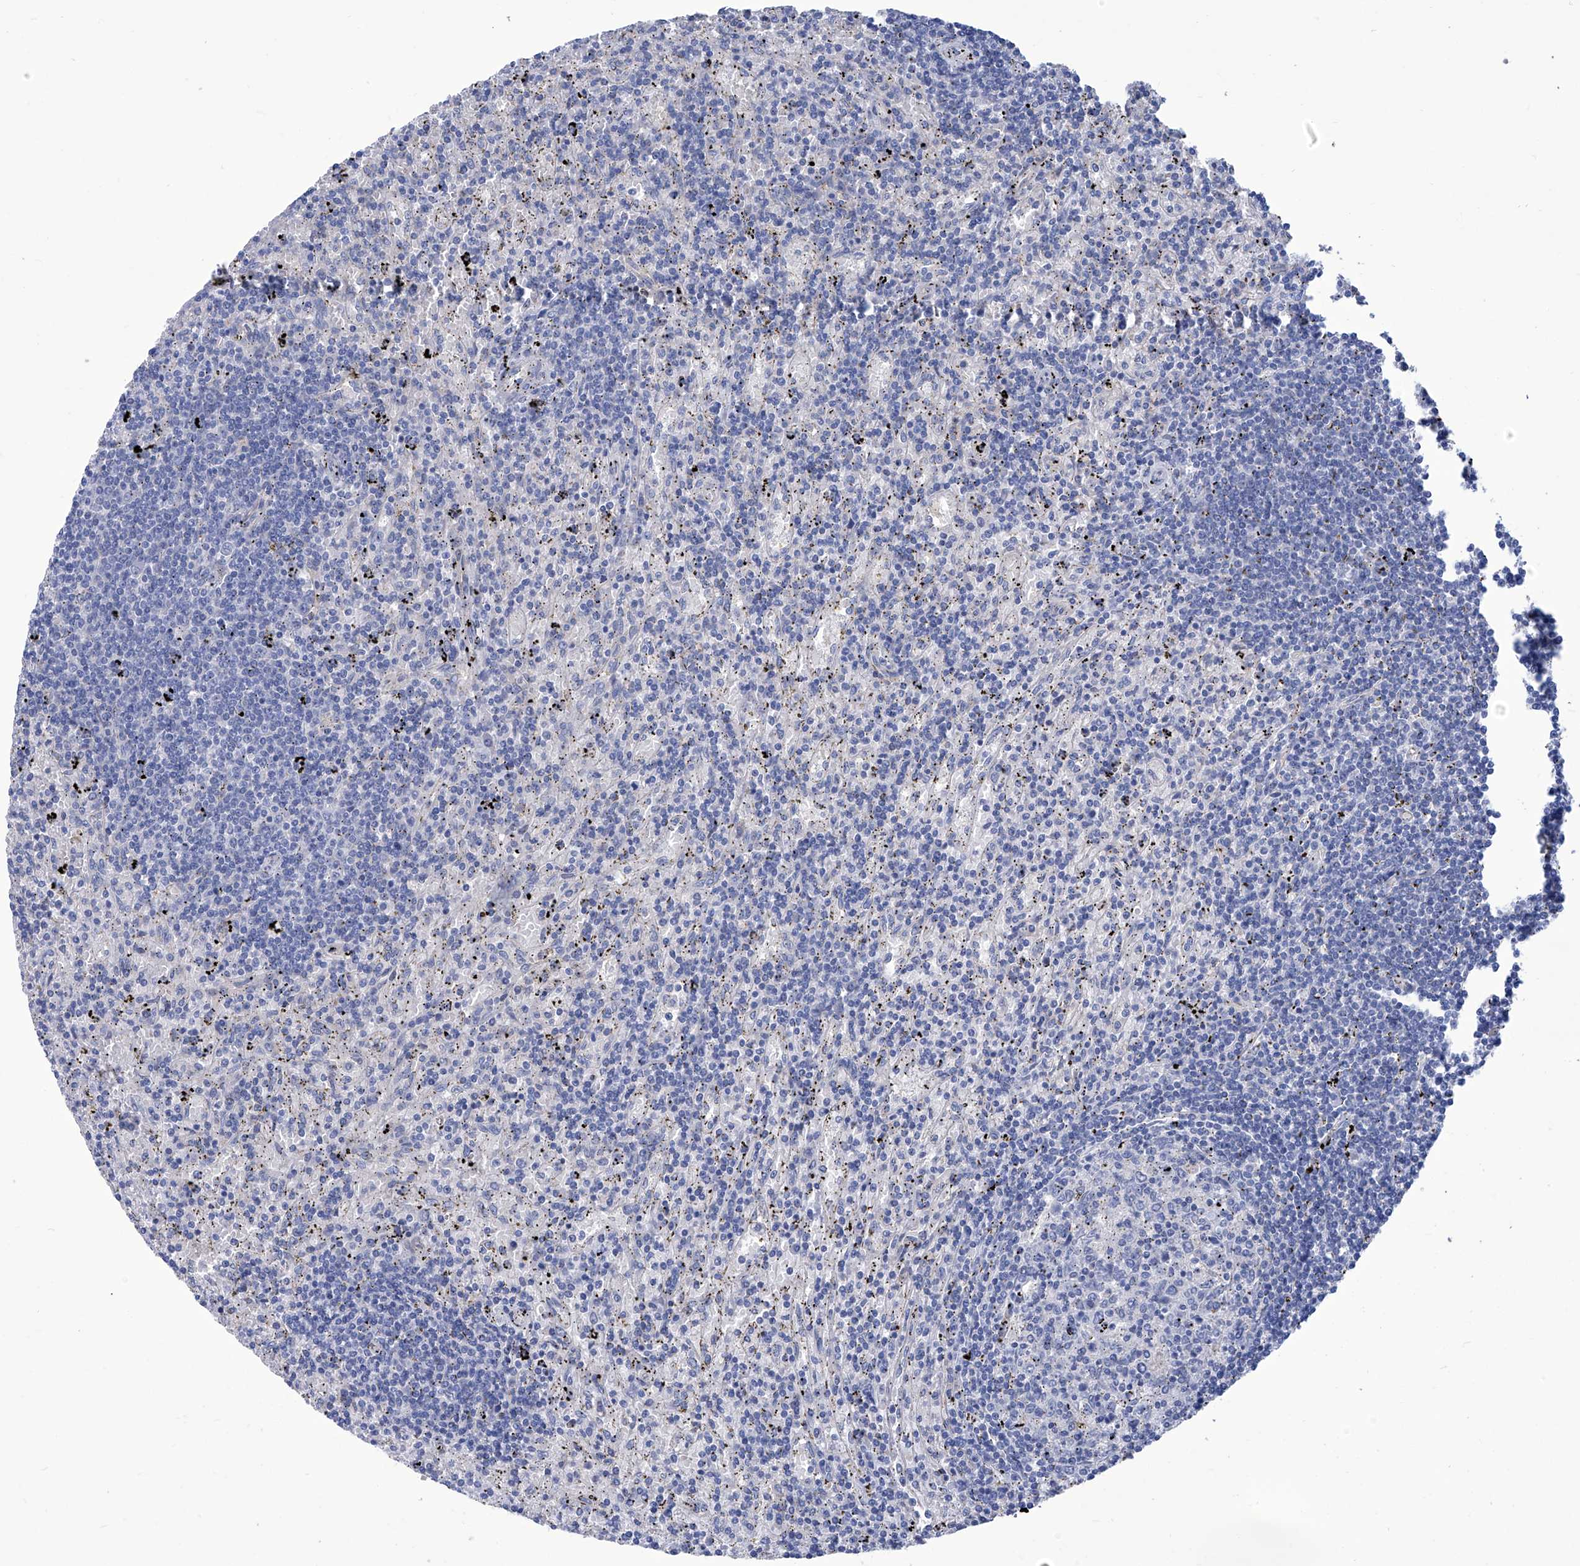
{"staining": {"intensity": "negative", "quantity": "none", "location": "none"}, "tissue": "lymphoma", "cell_type": "Tumor cells", "image_type": "cancer", "snomed": [{"axis": "morphology", "description": "Malignant lymphoma, non-Hodgkin's type, Low grade"}, {"axis": "topography", "description": "Spleen"}], "caption": "There is no significant positivity in tumor cells of lymphoma.", "gene": "SMS", "patient": {"sex": "male", "age": 76}}